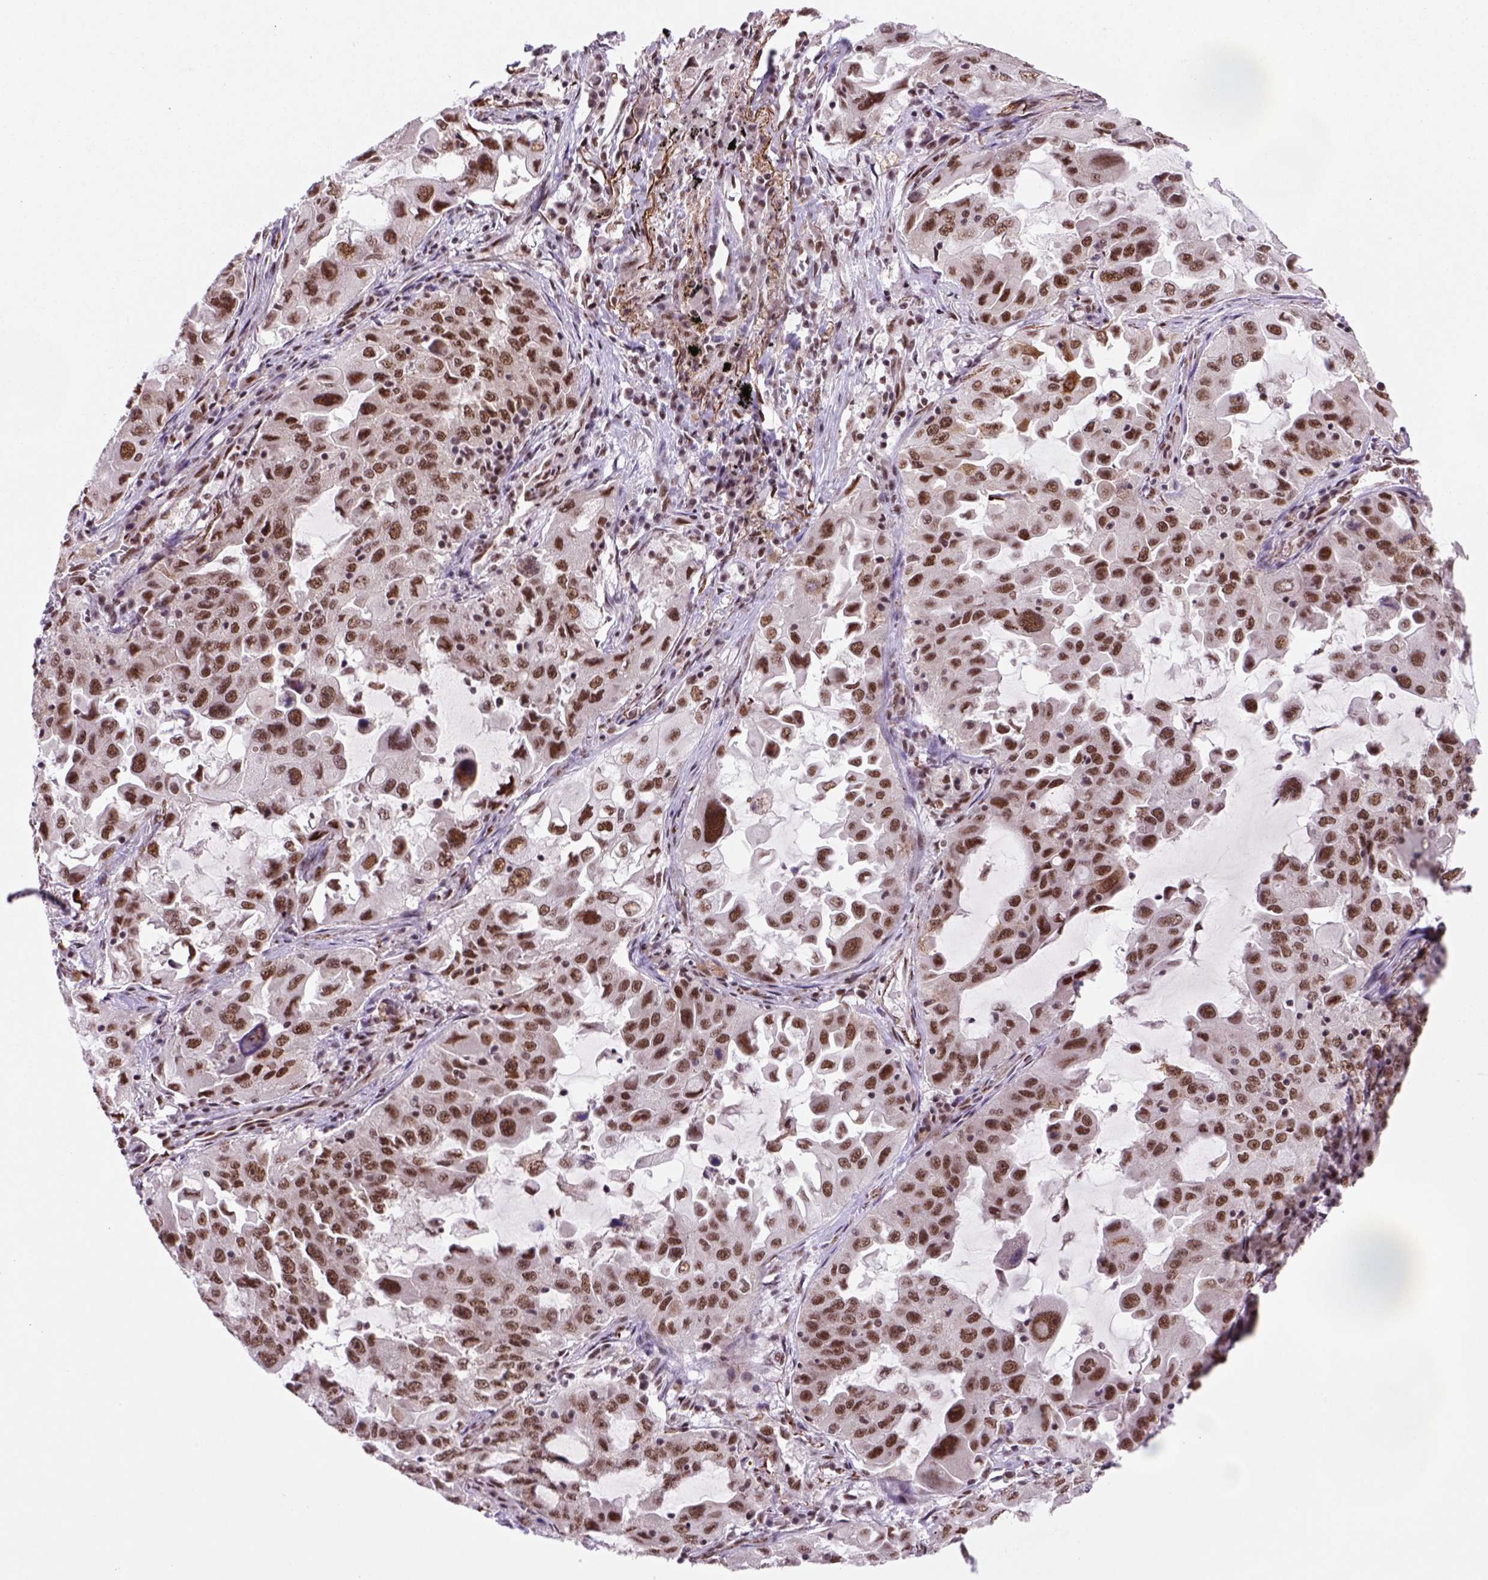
{"staining": {"intensity": "moderate", "quantity": ">75%", "location": "nuclear"}, "tissue": "lung cancer", "cell_type": "Tumor cells", "image_type": "cancer", "snomed": [{"axis": "morphology", "description": "Adenocarcinoma, NOS"}, {"axis": "topography", "description": "Lung"}], "caption": "A medium amount of moderate nuclear staining is present in about >75% of tumor cells in lung adenocarcinoma tissue.", "gene": "NSMCE2", "patient": {"sex": "female", "age": 61}}